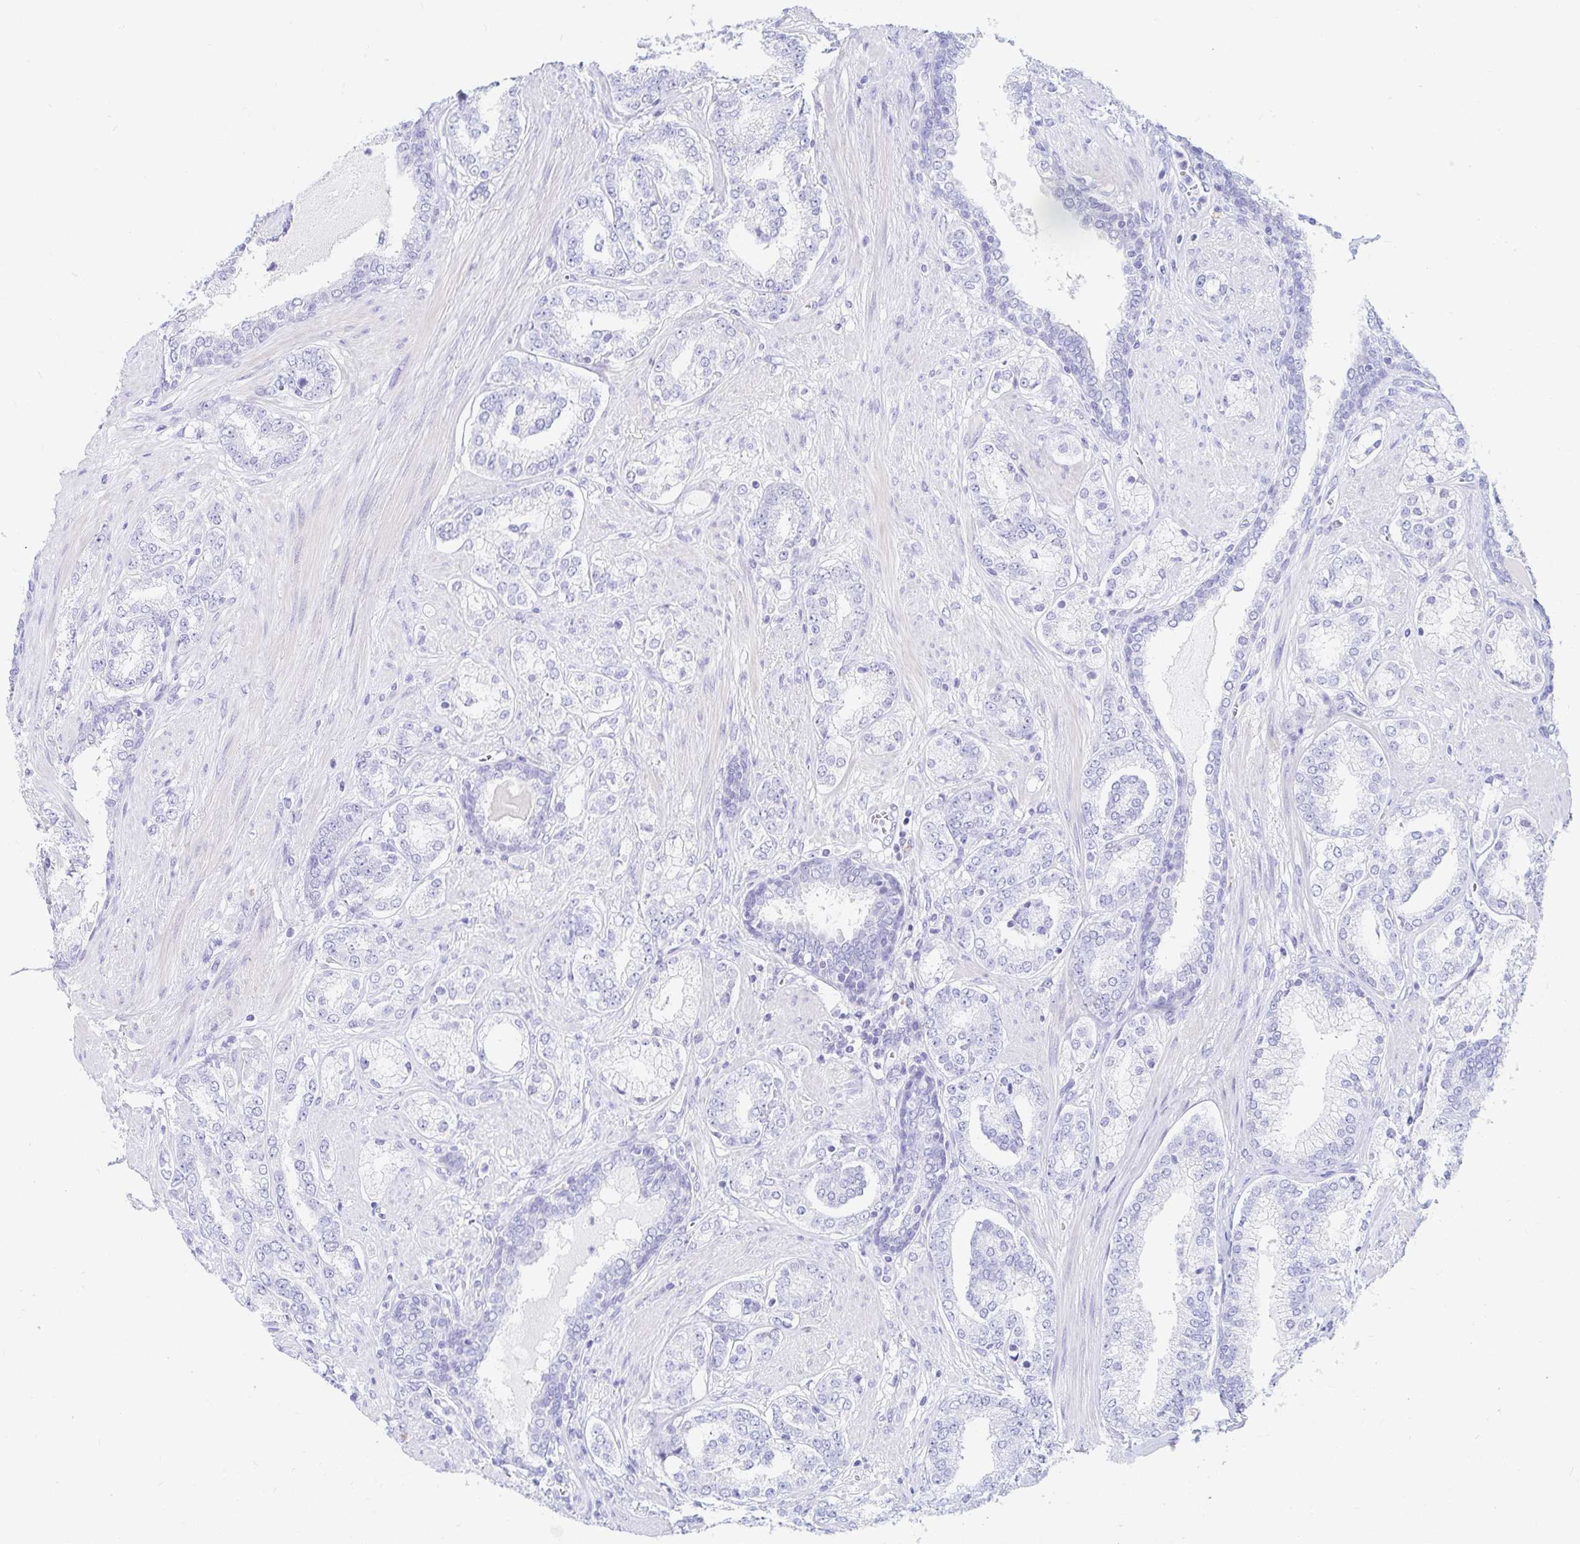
{"staining": {"intensity": "negative", "quantity": "none", "location": "none"}, "tissue": "prostate cancer", "cell_type": "Tumor cells", "image_type": "cancer", "snomed": [{"axis": "morphology", "description": "Adenocarcinoma, High grade"}, {"axis": "topography", "description": "Prostate"}], "caption": "This is an immunohistochemistry (IHC) micrograph of high-grade adenocarcinoma (prostate). There is no positivity in tumor cells.", "gene": "NR2E1", "patient": {"sex": "male", "age": 62}}